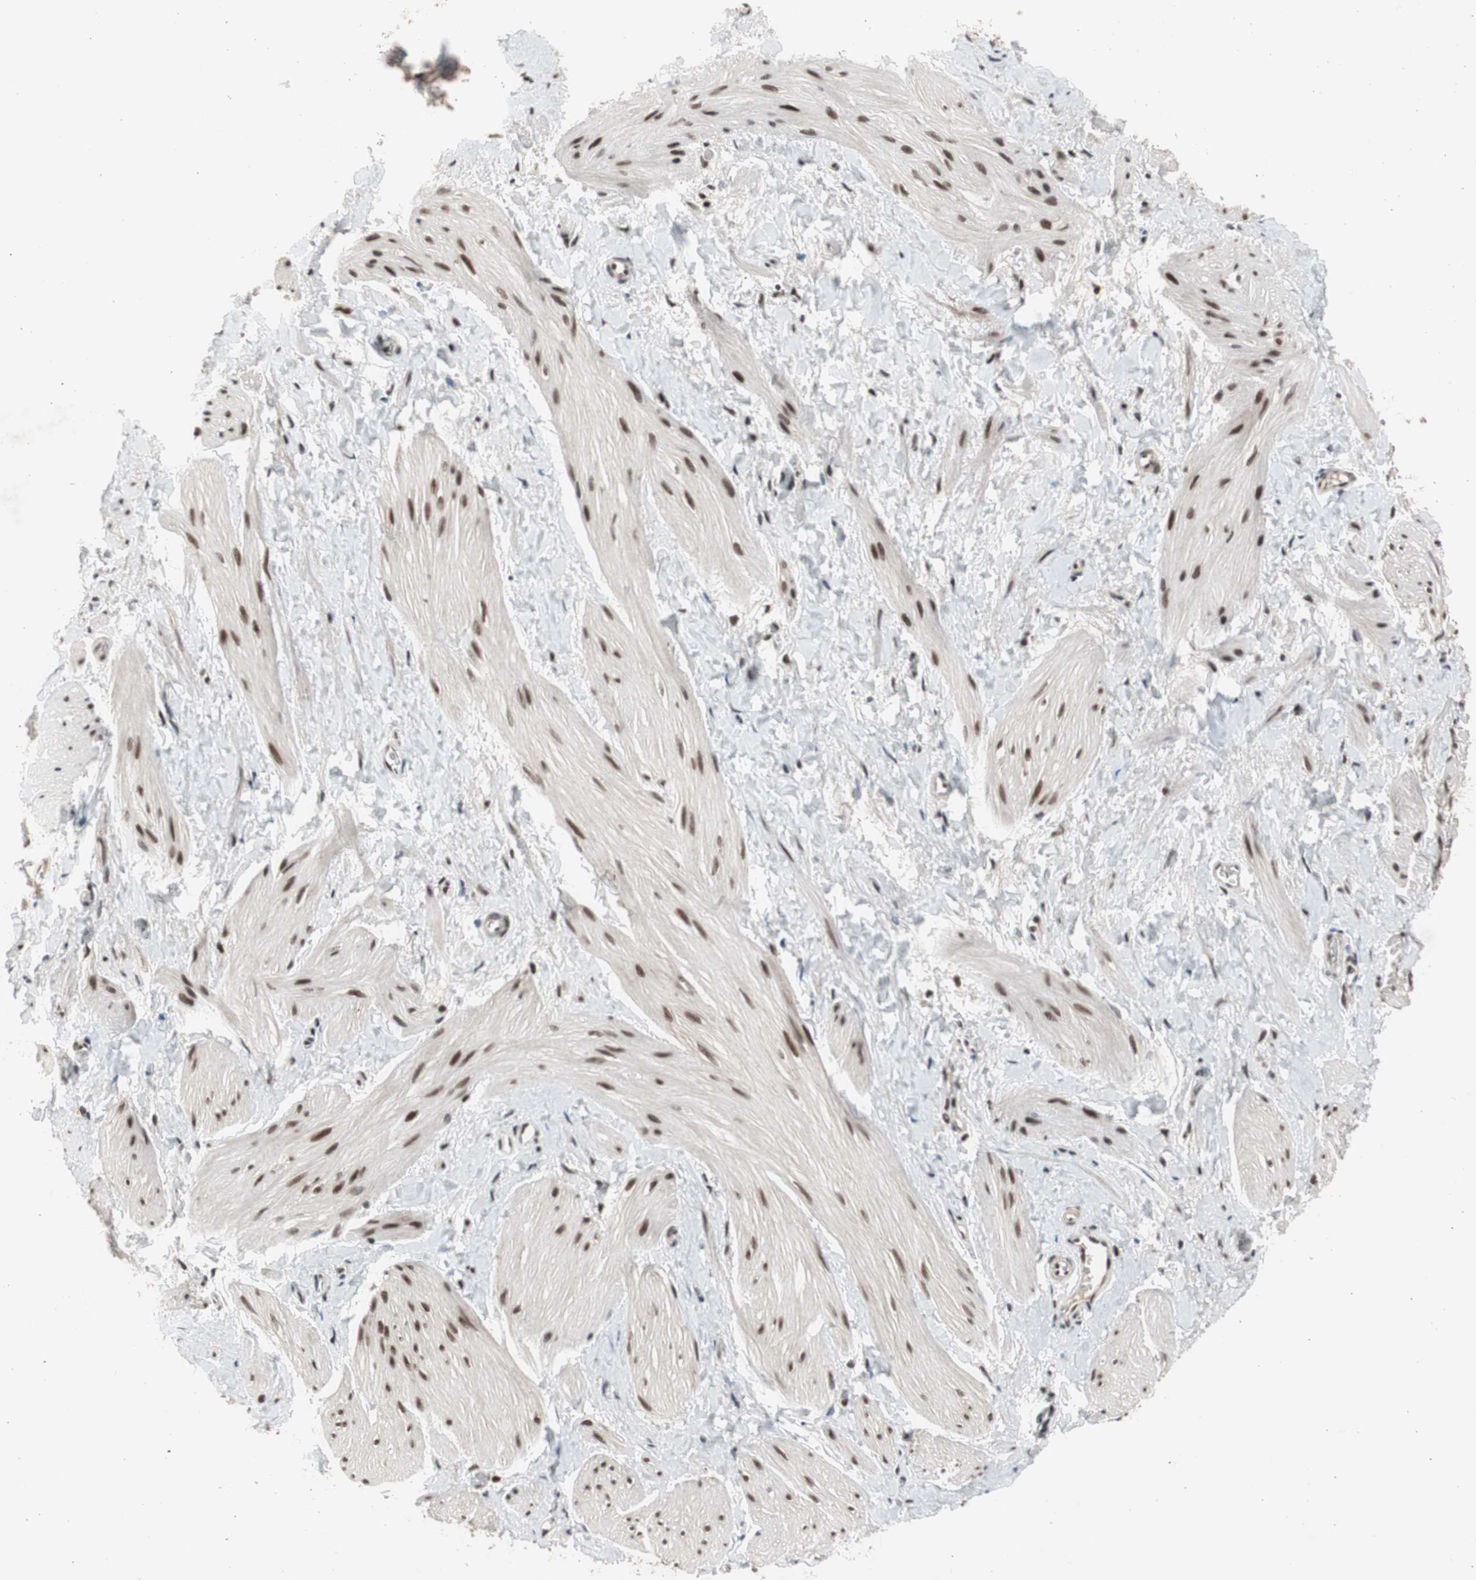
{"staining": {"intensity": "moderate", "quantity": ">75%", "location": "nuclear"}, "tissue": "smooth muscle", "cell_type": "Smooth muscle cells", "image_type": "normal", "snomed": [{"axis": "morphology", "description": "Normal tissue, NOS"}, {"axis": "topography", "description": "Smooth muscle"}], "caption": "Immunohistochemistry (DAB) staining of normal smooth muscle displays moderate nuclear protein staining in about >75% of smooth muscle cells. (IHC, brightfield microscopy, high magnification).", "gene": "RPA1", "patient": {"sex": "male", "age": 16}}